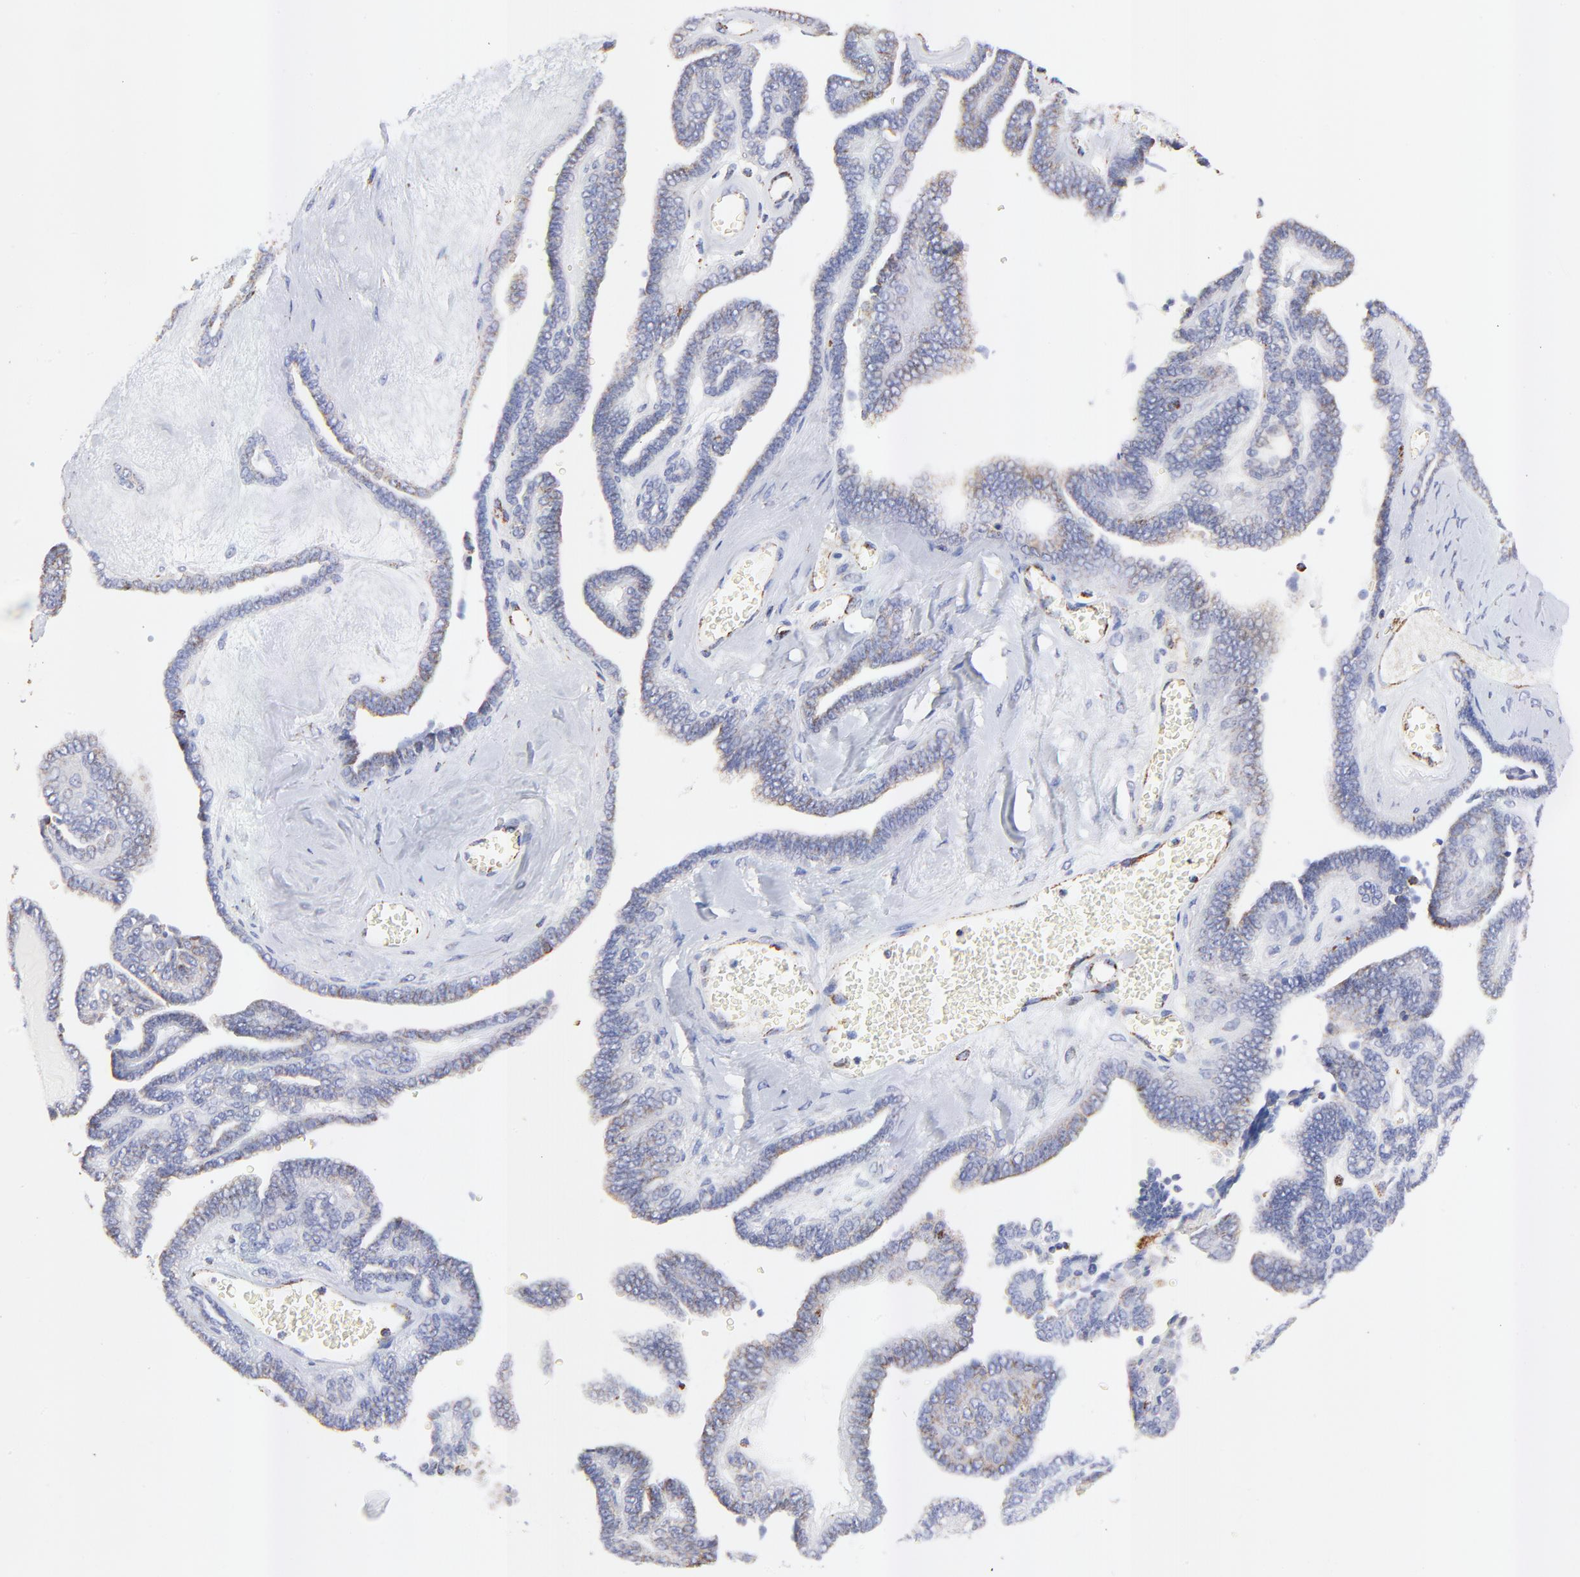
{"staining": {"intensity": "weak", "quantity": "25%-75%", "location": "cytoplasmic/membranous"}, "tissue": "ovarian cancer", "cell_type": "Tumor cells", "image_type": "cancer", "snomed": [{"axis": "morphology", "description": "Cystadenocarcinoma, serous, NOS"}, {"axis": "topography", "description": "Ovary"}], "caption": "Immunohistochemistry (IHC) (DAB (3,3'-diaminobenzidine)) staining of serous cystadenocarcinoma (ovarian) displays weak cytoplasmic/membranous protein staining in about 25%-75% of tumor cells. (brown staining indicates protein expression, while blue staining denotes nuclei).", "gene": "COX4I1", "patient": {"sex": "female", "age": 71}}